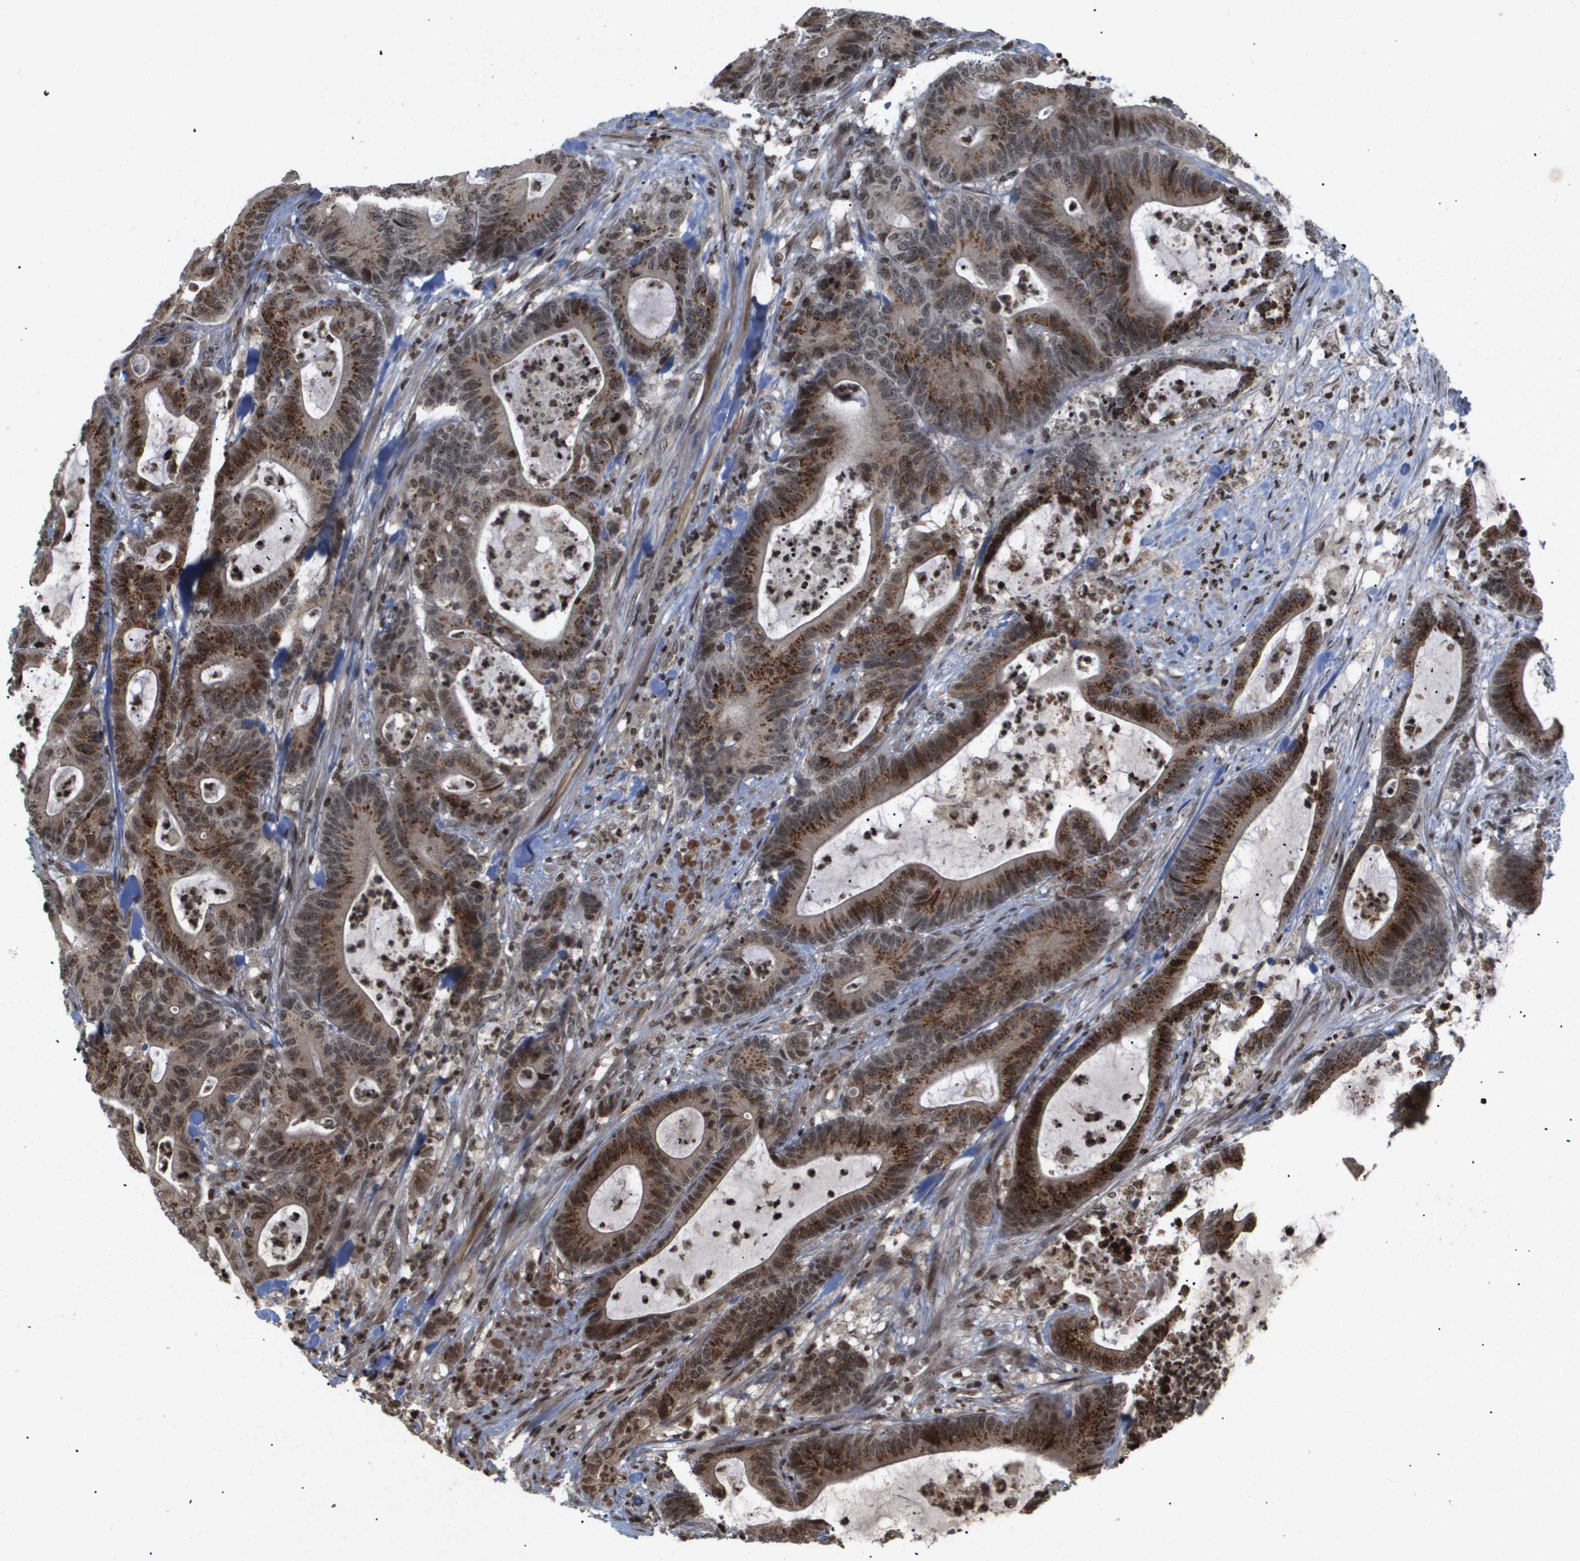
{"staining": {"intensity": "moderate", "quantity": "25%-75%", "location": "cytoplasmic/membranous,nuclear"}, "tissue": "colorectal cancer", "cell_type": "Tumor cells", "image_type": "cancer", "snomed": [{"axis": "morphology", "description": "Adenocarcinoma, NOS"}, {"axis": "topography", "description": "Colon"}], "caption": "A brown stain shows moderate cytoplasmic/membranous and nuclear positivity of a protein in human adenocarcinoma (colorectal) tumor cells. The protein of interest is shown in brown color, while the nuclei are stained blue.", "gene": "HSPA6", "patient": {"sex": "female", "age": 84}}